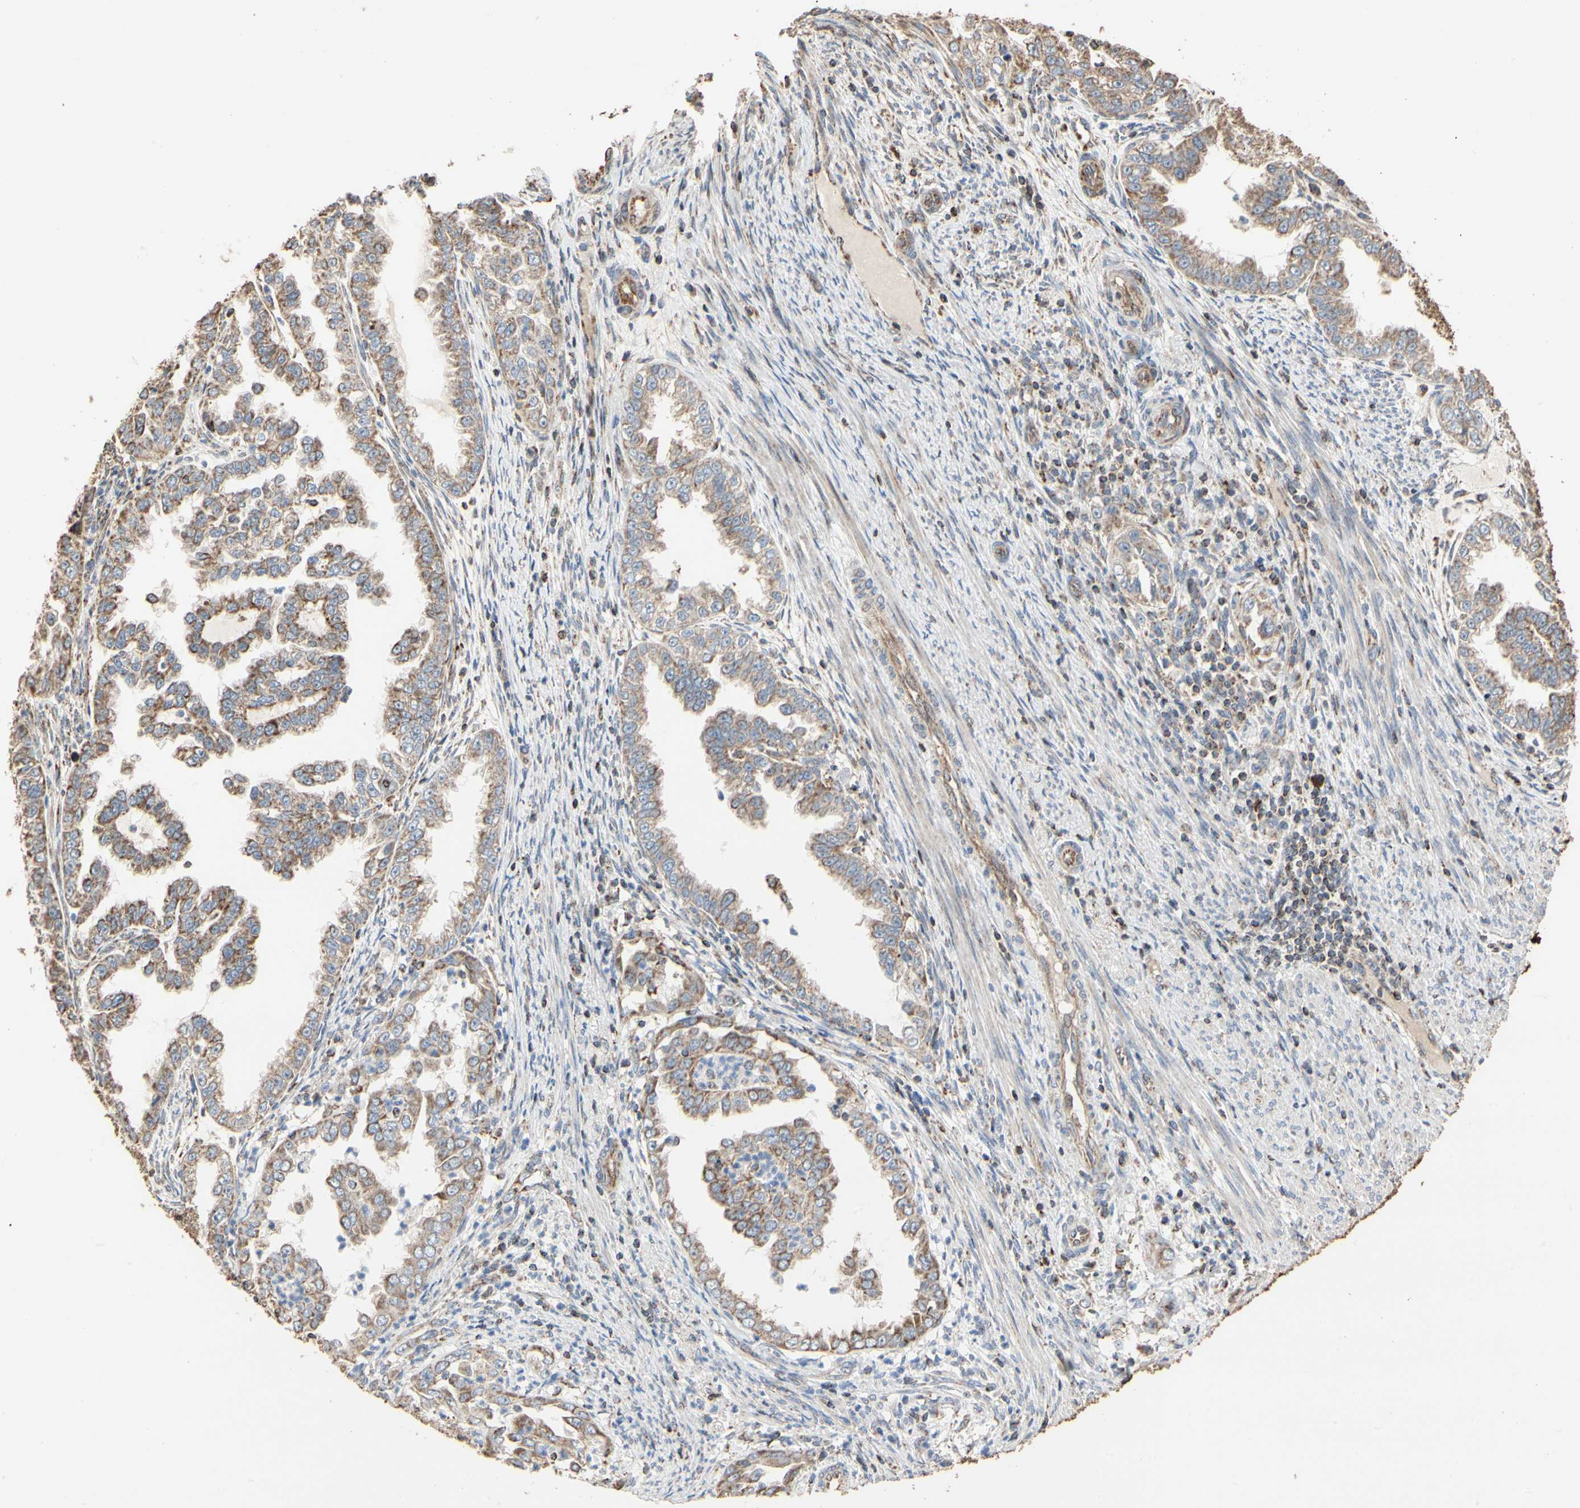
{"staining": {"intensity": "moderate", "quantity": "25%-75%", "location": "cytoplasmic/membranous"}, "tissue": "endometrial cancer", "cell_type": "Tumor cells", "image_type": "cancer", "snomed": [{"axis": "morphology", "description": "Adenocarcinoma, NOS"}, {"axis": "topography", "description": "Endometrium"}], "caption": "Tumor cells exhibit moderate cytoplasmic/membranous staining in about 25%-75% of cells in endometrial cancer. The staining was performed using DAB to visualize the protein expression in brown, while the nuclei were stained in blue with hematoxylin (Magnification: 20x).", "gene": "TUBA1A", "patient": {"sex": "female", "age": 67}}